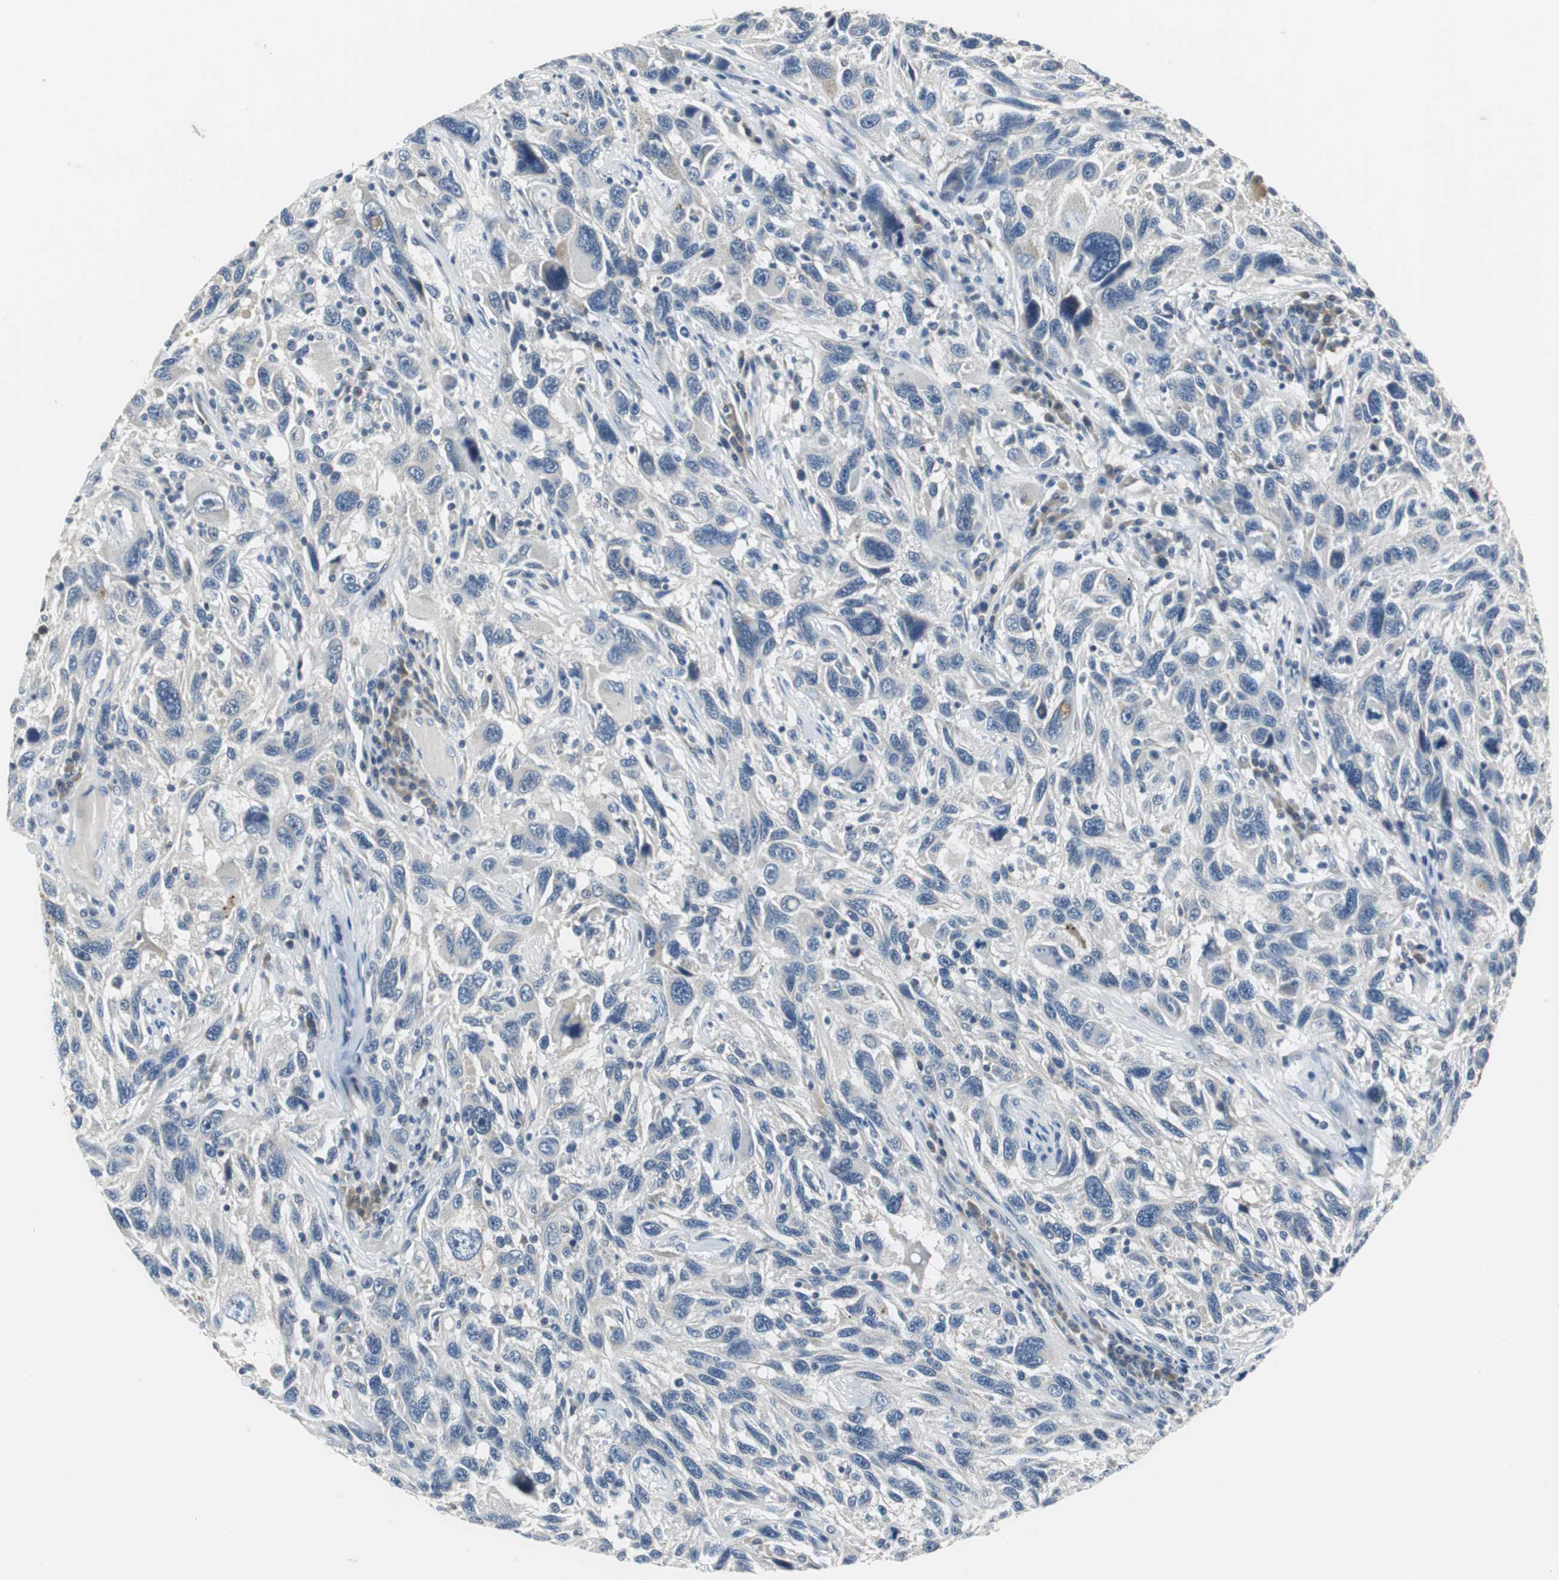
{"staining": {"intensity": "negative", "quantity": "none", "location": "none"}, "tissue": "melanoma", "cell_type": "Tumor cells", "image_type": "cancer", "snomed": [{"axis": "morphology", "description": "Malignant melanoma, NOS"}, {"axis": "topography", "description": "Skin"}], "caption": "Protein analysis of malignant melanoma demonstrates no significant positivity in tumor cells. (DAB IHC with hematoxylin counter stain).", "gene": "FADS2", "patient": {"sex": "male", "age": 53}}